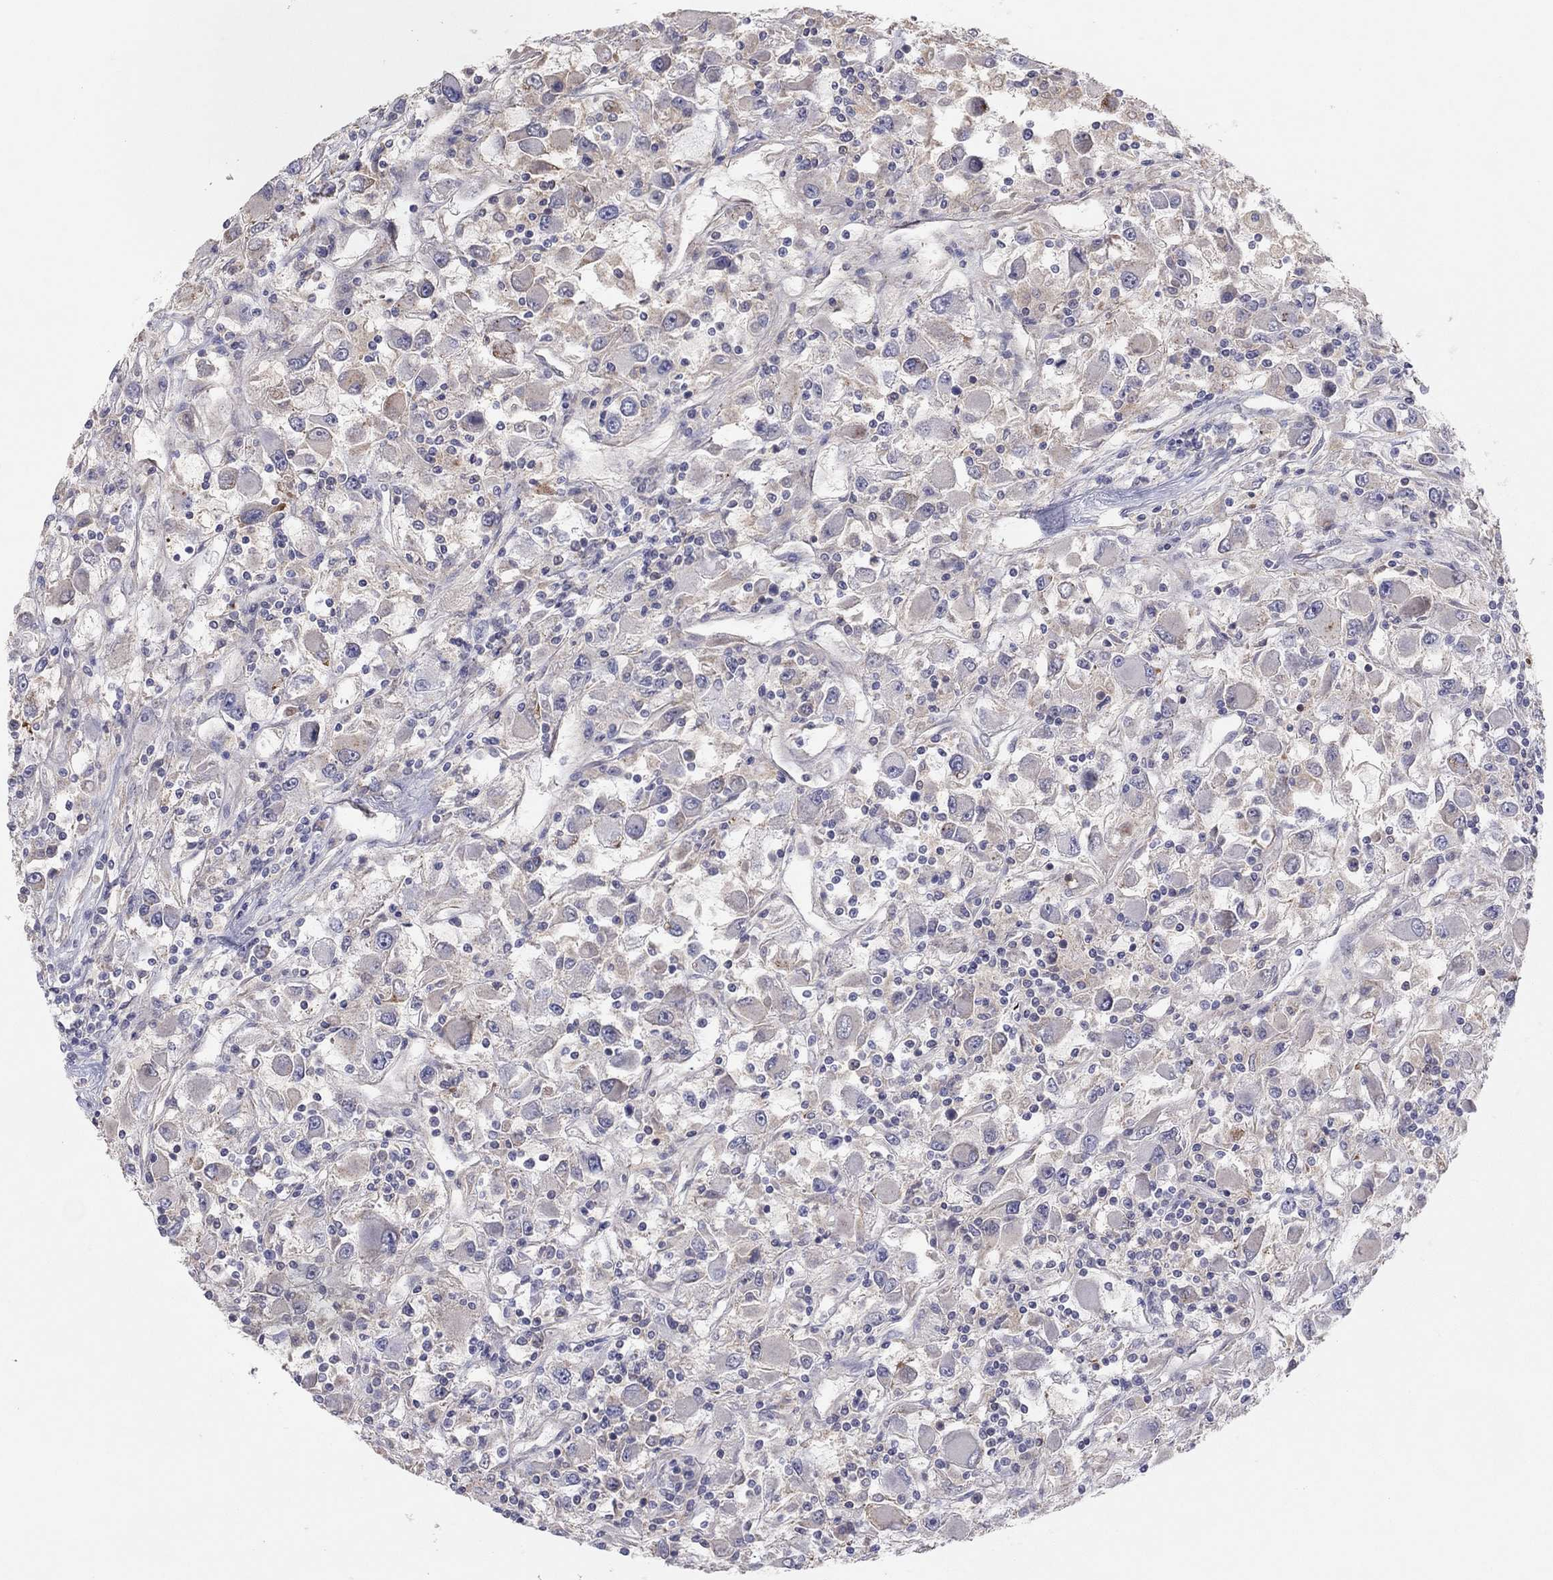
{"staining": {"intensity": "negative", "quantity": "none", "location": "none"}, "tissue": "renal cancer", "cell_type": "Tumor cells", "image_type": "cancer", "snomed": [{"axis": "morphology", "description": "Adenocarcinoma, NOS"}, {"axis": "topography", "description": "Kidney"}], "caption": "Tumor cells show no significant positivity in adenocarcinoma (renal). The staining was performed using DAB (3,3'-diaminobenzidine) to visualize the protein expression in brown, while the nuclei were stained in blue with hematoxylin (Magnification: 20x).", "gene": "CRACDL", "patient": {"sex": "female", "age": 67}}